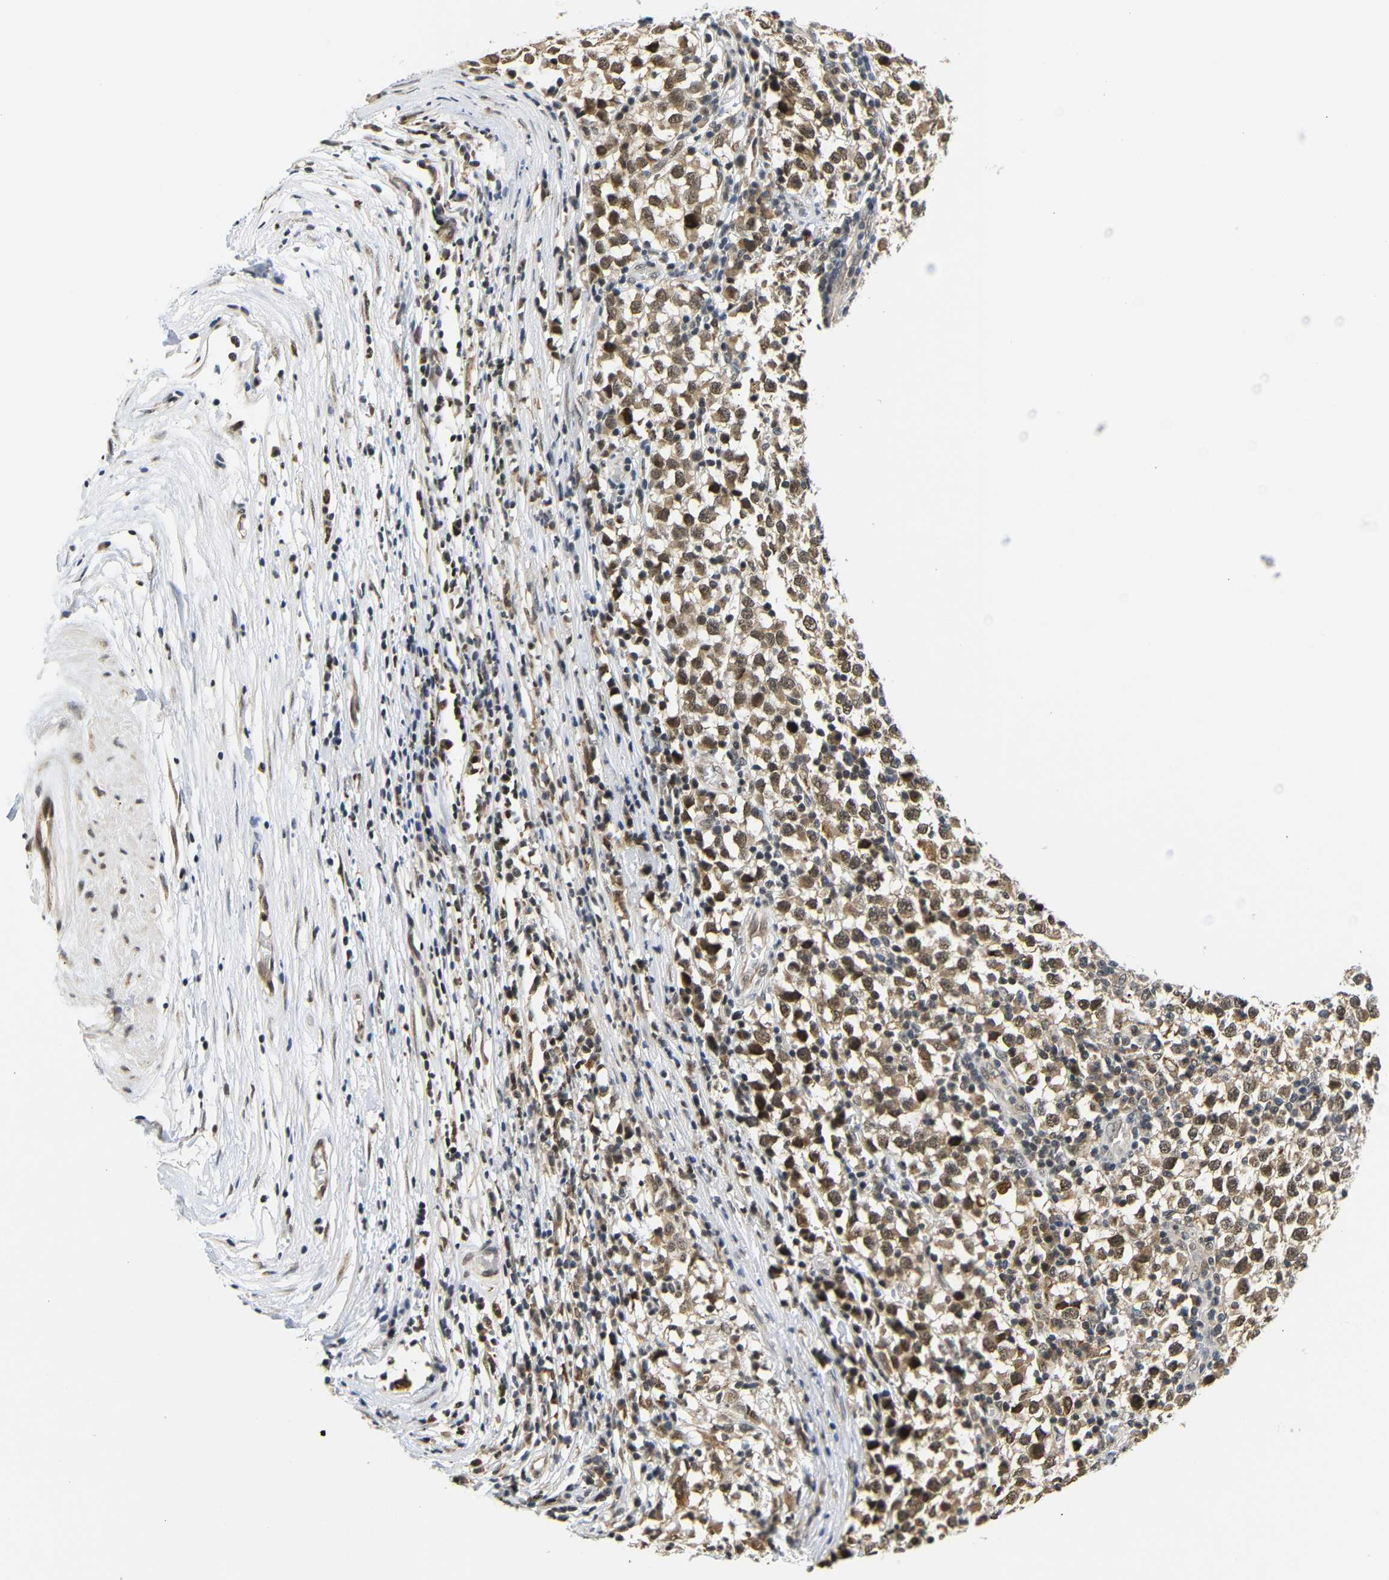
{"staining": {"intensity": "strong", "quantity": ">75%", "location": "cytoplasmic/membranous,nuclear"}, "tissue": "testis cancer", "cell_type": "Tumor cells", "image_type": "cancer", "snomed": [{"axis": "morphology", "description": "Seminoma, NOS"}, {"axis": "topography", "description": "Testis"}], "caption": "Immunohistochemical staining of testis cancer (seminoma) reveals high levels of strong cytoplasmic/membranous and nuclear positivity in approximately >75% of tumor cells.", "gene": "GJA5", "patient": {"sex": "male", "age": 65}}